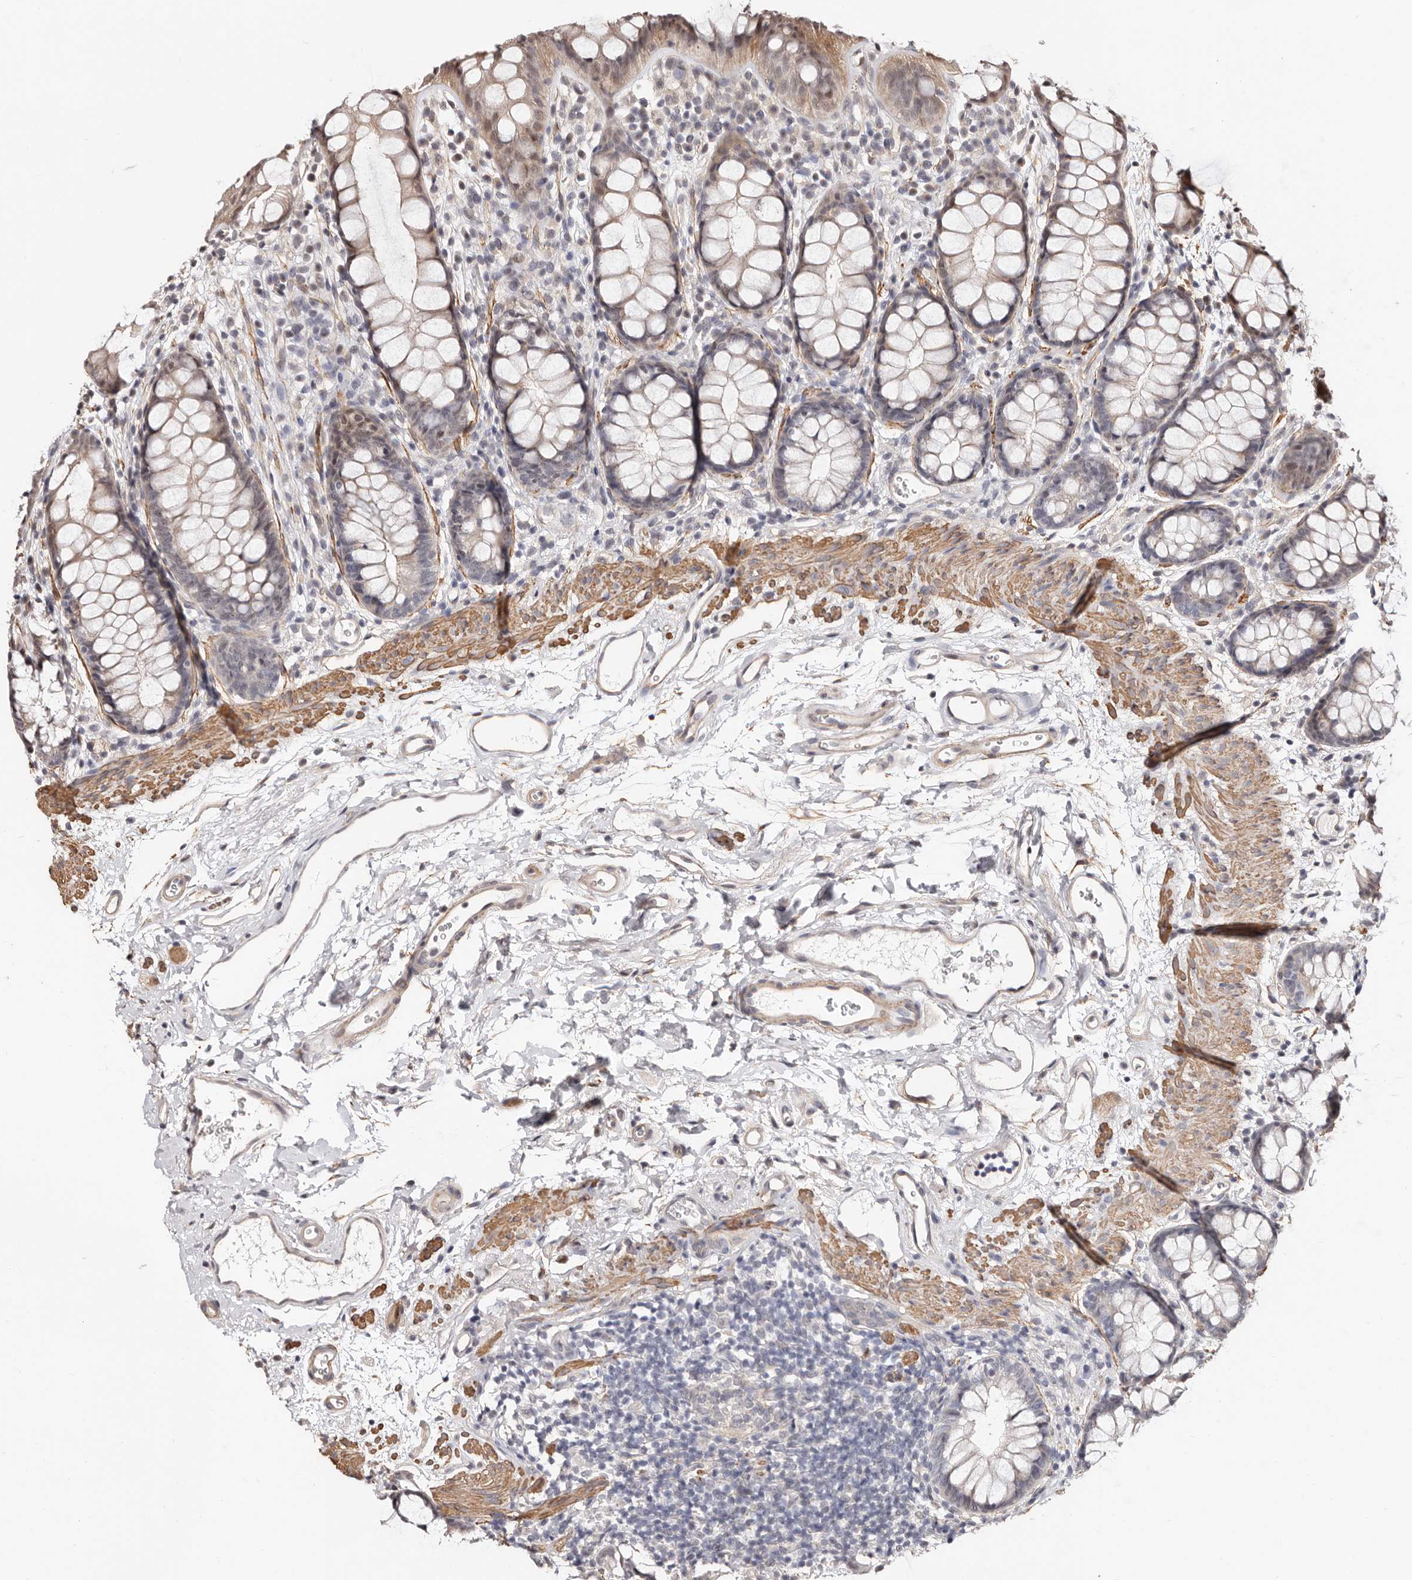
{"staining": {"intensity": "weak", "quantity": "<25%", "location": "cytoplasmic/membranous"}, "tissue": "rectum", "cell_type": "Glandular cells", "image_type": "normal", "snomed": [{"axis": "morphology", "description": "Normal tissue, NOS"}, {"axis": "topography", "description": "Rectum"}], "caption": "An immunohistochemistry photomicrograph of unremarkable rectum is shown. There is no staining in glandular cells of rectum. (DAB (3,3'-diaminobenzidine) IHC with hematoxylin counter stain).", "gene": "TRIP13", "patient": {"sex": "female", "age": 65}}